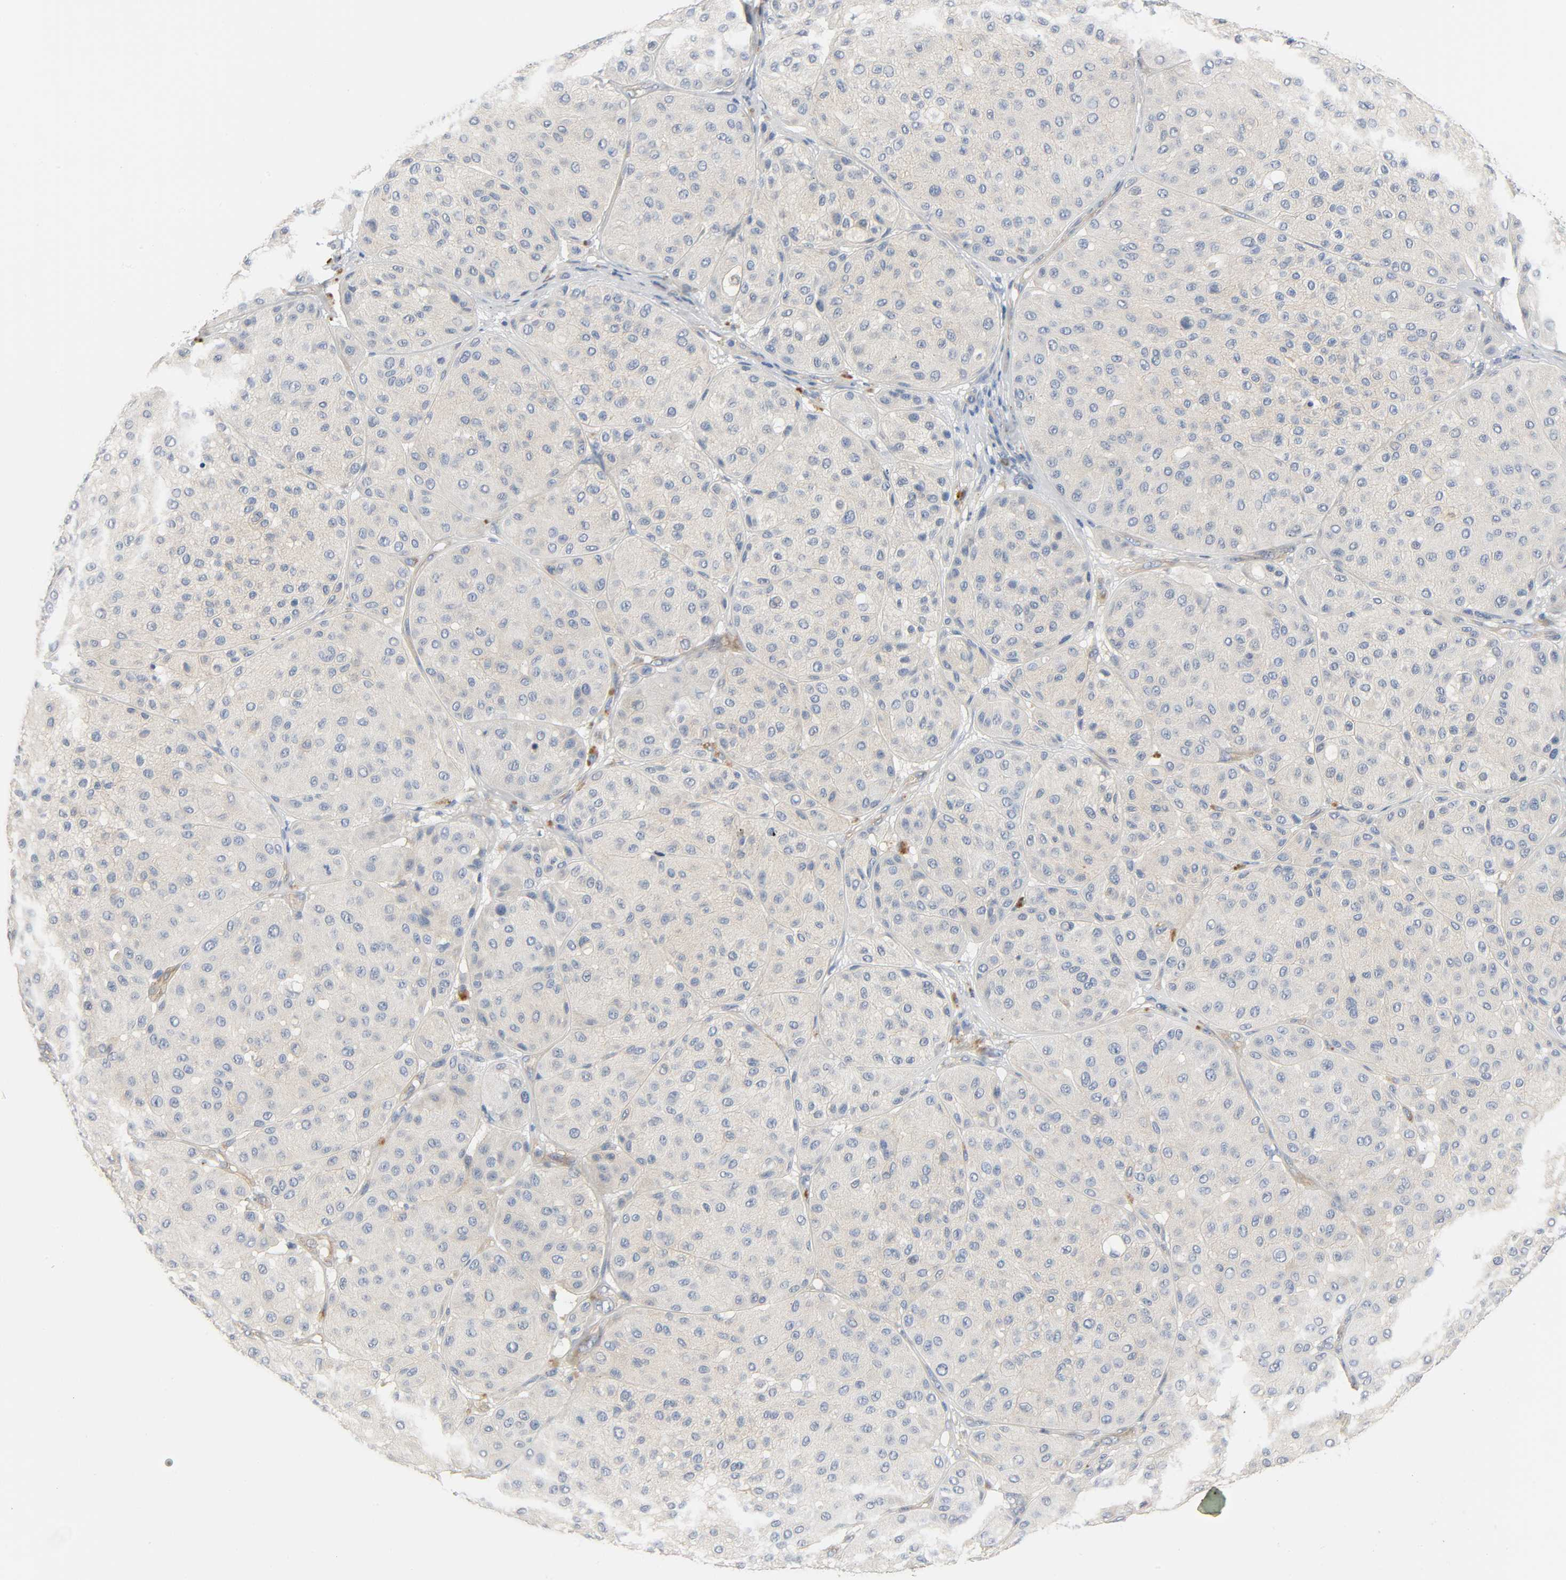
{"staining": {"intensity": "weak", "quantity": "25%-75%", "location": "cytoplasmic/membranous"}, "tissue": "melanoma", "cell_type": "Tumor cells", "image_type": "cancer", "snomed": [{"axis": "morphology", "description": "Normal tissue, NOS"}, {"axis": "morphology", "description": "Malignant melanoma, Metastatic site"}, {"axis": "topography", "description": "Skin"}], "caption": "Protein expression analysis of malignant melanoma (metastatic site) shows weak cytoplasmic/membranous staining in approximately 25%-75% of tumor cells.", "gene": "ARPC1A", "patient": {"sex": "male", "age": 41}}